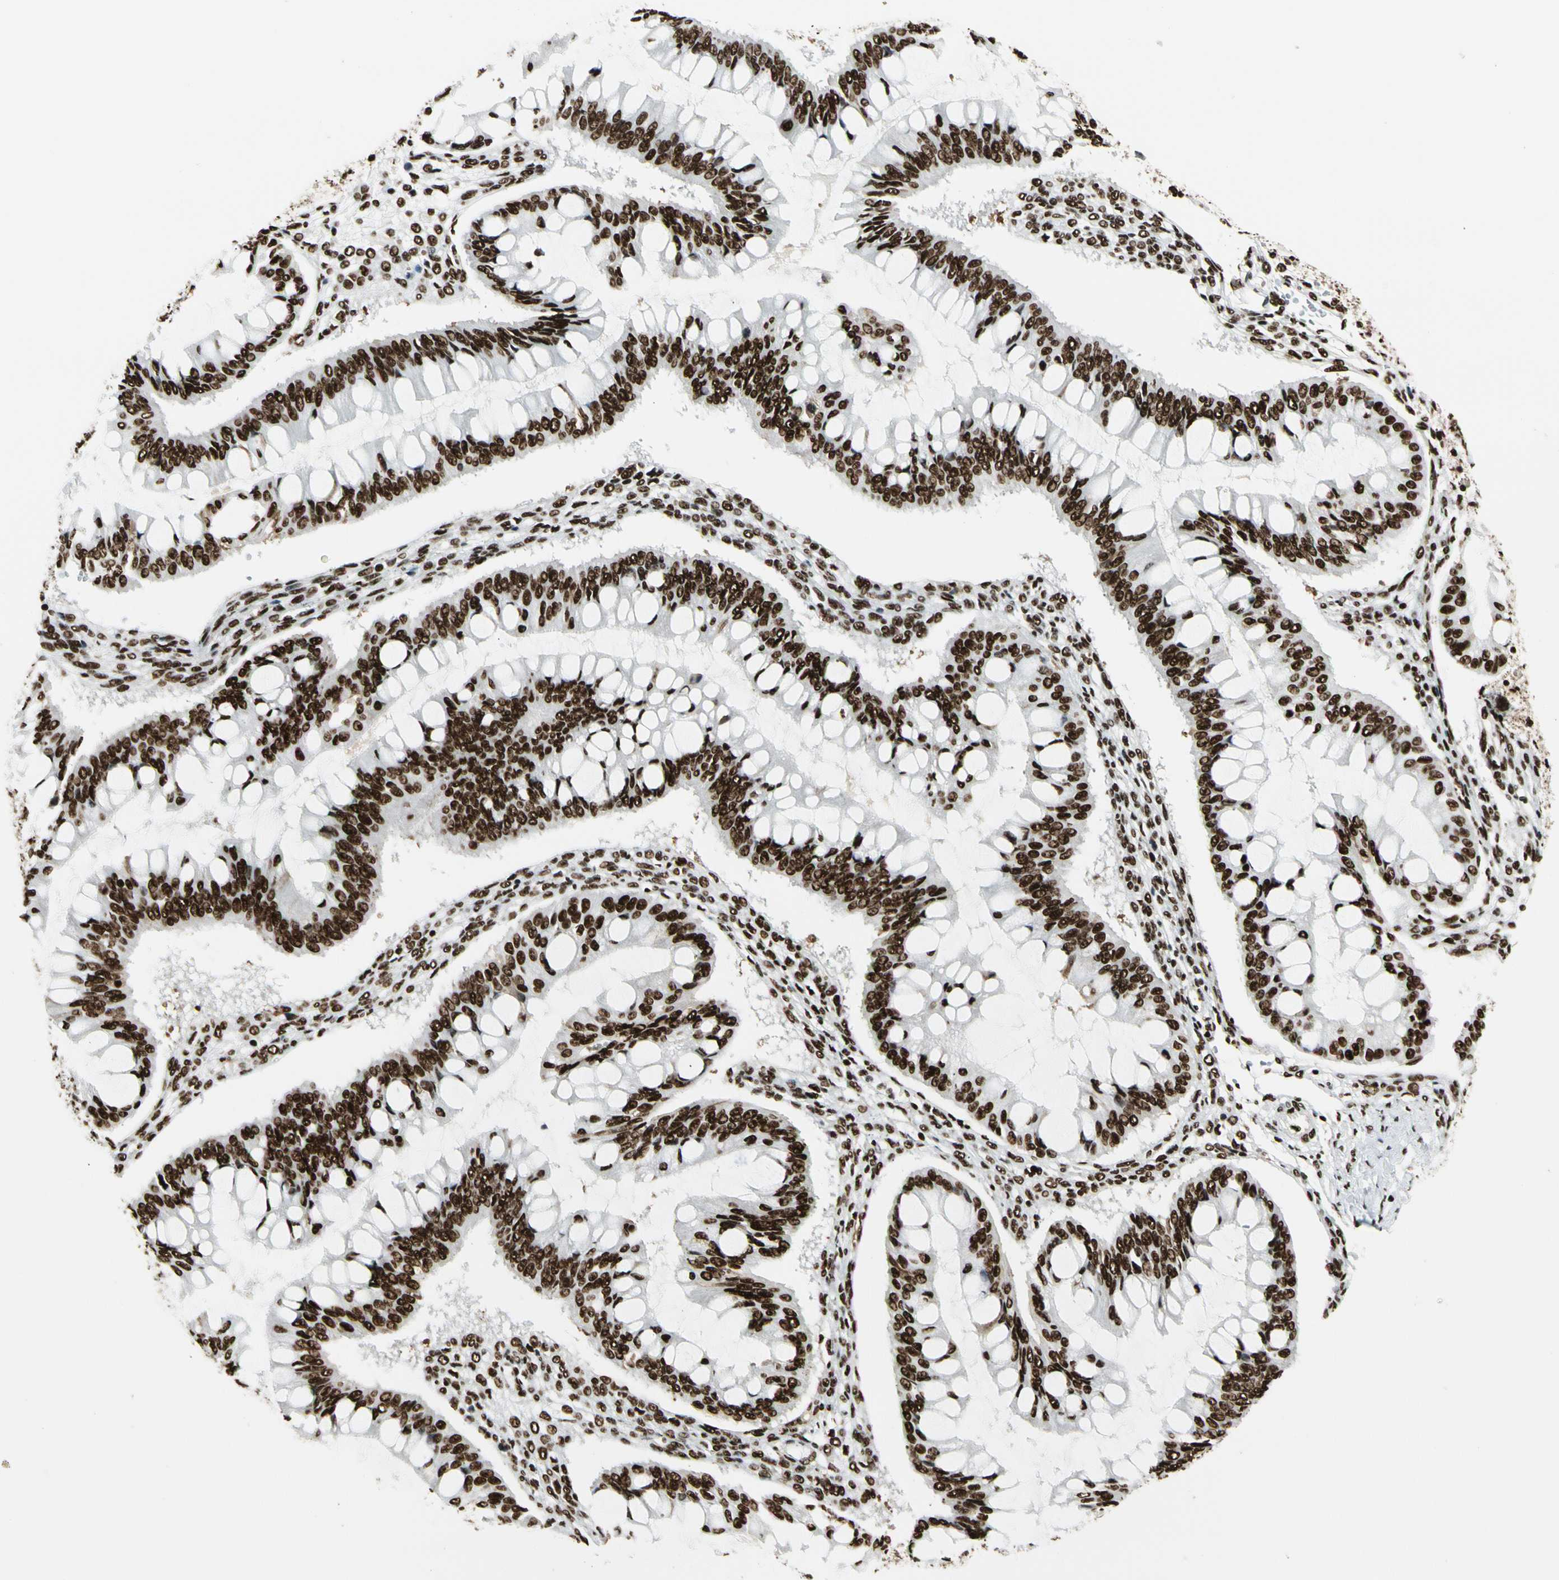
{"staining": {"intensity": "strong", "quantity": ">75%", "location": "nuclear"}, "tissue": "ovarian cancer", "cell_type": "Tumor cells", "image_type": "cancer", "snomed": [{"axis": "morphology", "description": "Cystadenocarcinoma, mucinous, NOS"}, {"axis": "topography", "description": "Ovary"}], "caption": "An image of human mucinous cystadenocarcinoma (ovarian) stained for a protein shows strong nuclear brown staining in tumor cells.", "gene": "CCAR1", "patient": {"sex": "female", "age": 73}}